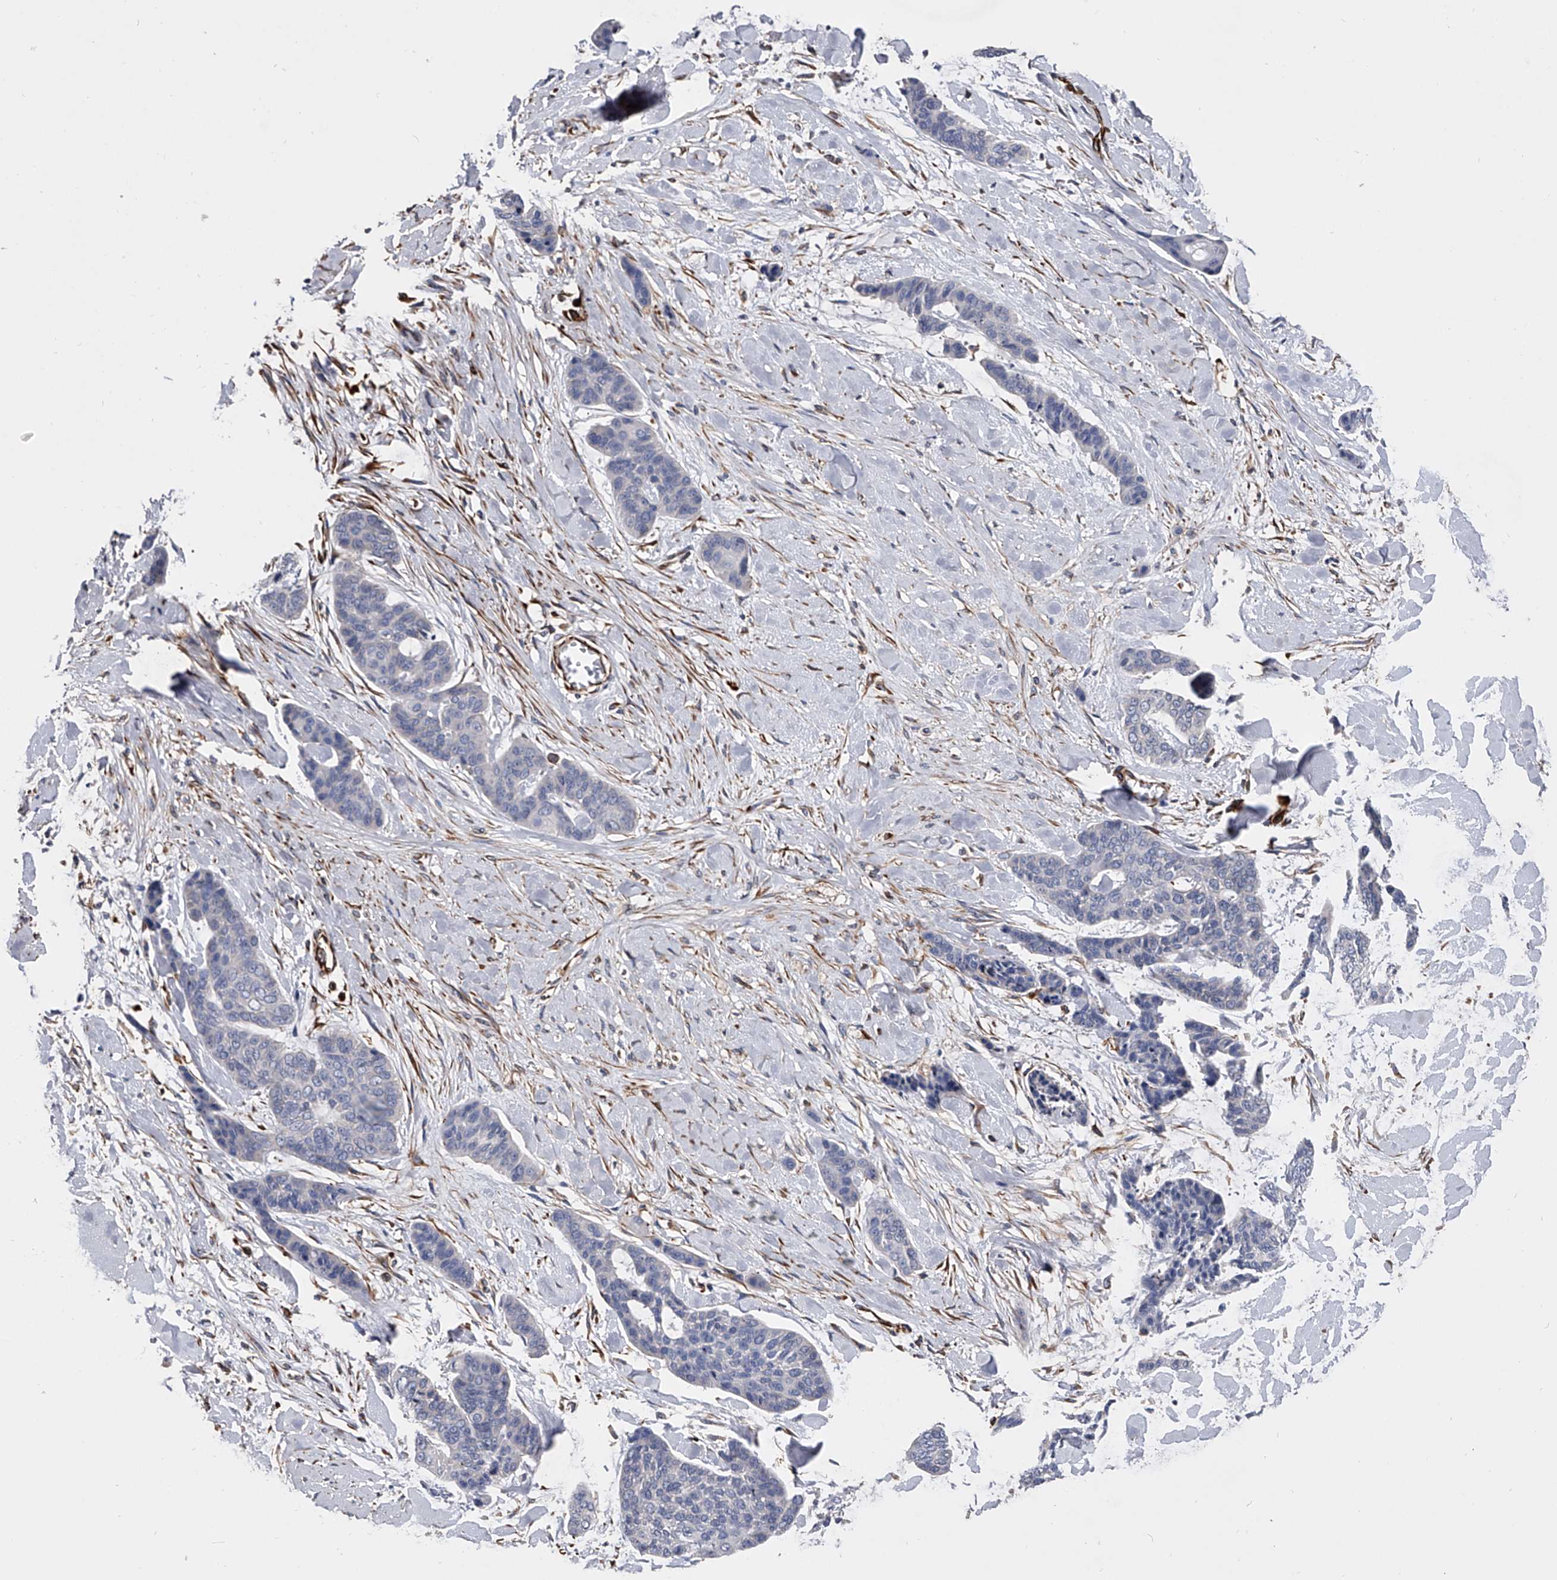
{"staining": {"intensity": "negative", "quantity": "none", "location": "none"}, "tissue": "skin cancer", "cell_type": "Tumor cells", "image_type": "cancer", "snomed": [{"axis": "morphology", "description": "Basal cell carcinoma"}, {"axis": "topography", "description": "Skin"}], "caption": "Micrograph shows no protein staining in tumor cells of skin cancer tissue.", "gene": "EFCAB7", "patient": {"sex": "female", "age": 64}}